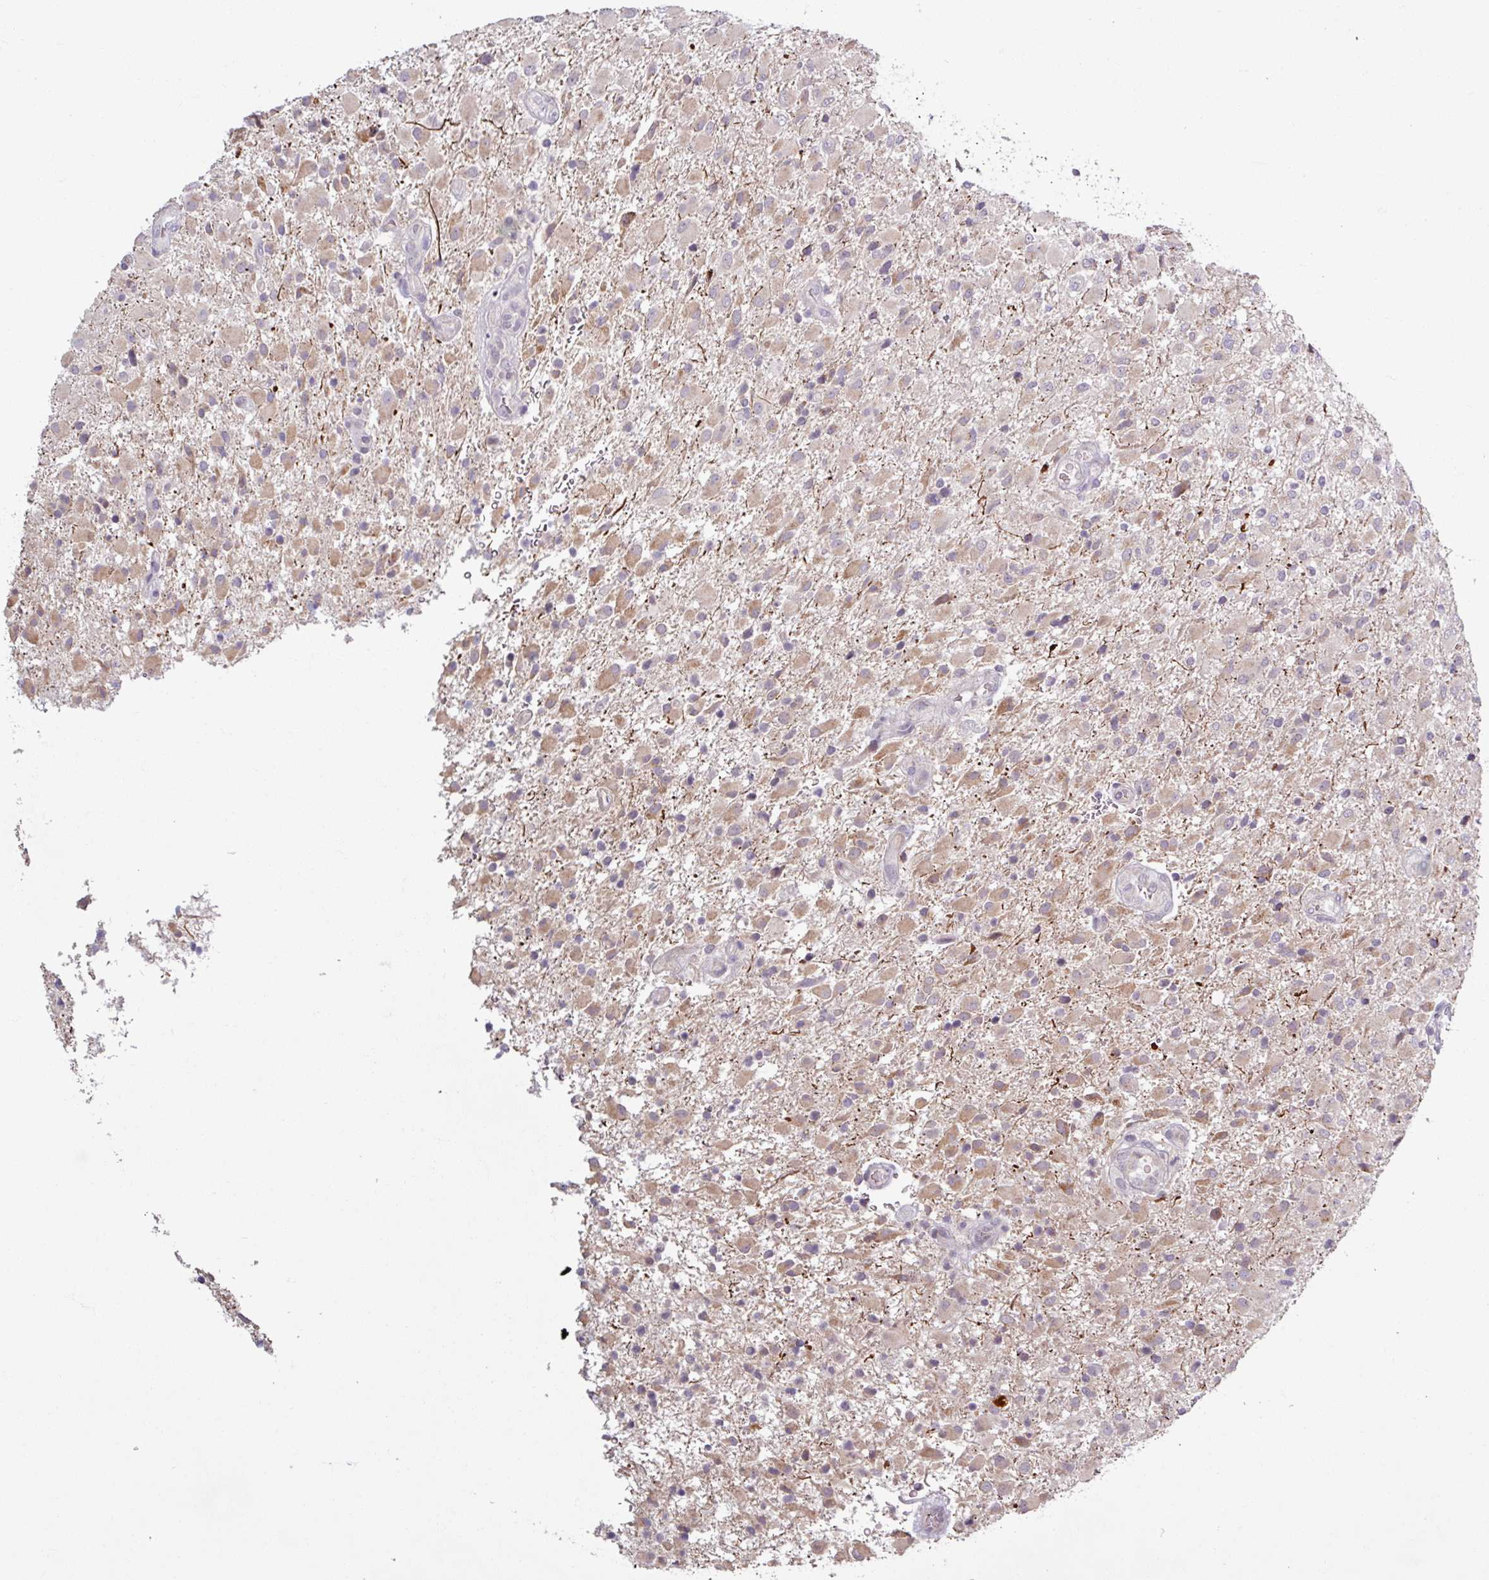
{"staining": {"intensity": "weak", "quantity": "25%-75%", "location": "cytoplasmic/membranous"}, "tissue": "glioma", "cell_type": "Tumor cells", "image_type": "cancer", "snomed": [{"axis": "morphology", "description": "Glioma, malignant, Low grade"}, {"axis": "topography", "description": "Brain"}], "caption": "This image shows glioma stained with IHC to label a protein in brown. The cytoplasmic/membranous of tumor cells show weak positivity for the protein. Nuclei are counter-stained blue.", "gene": "OGFOD3", "patient": {"sex": "male", "age": 65}}